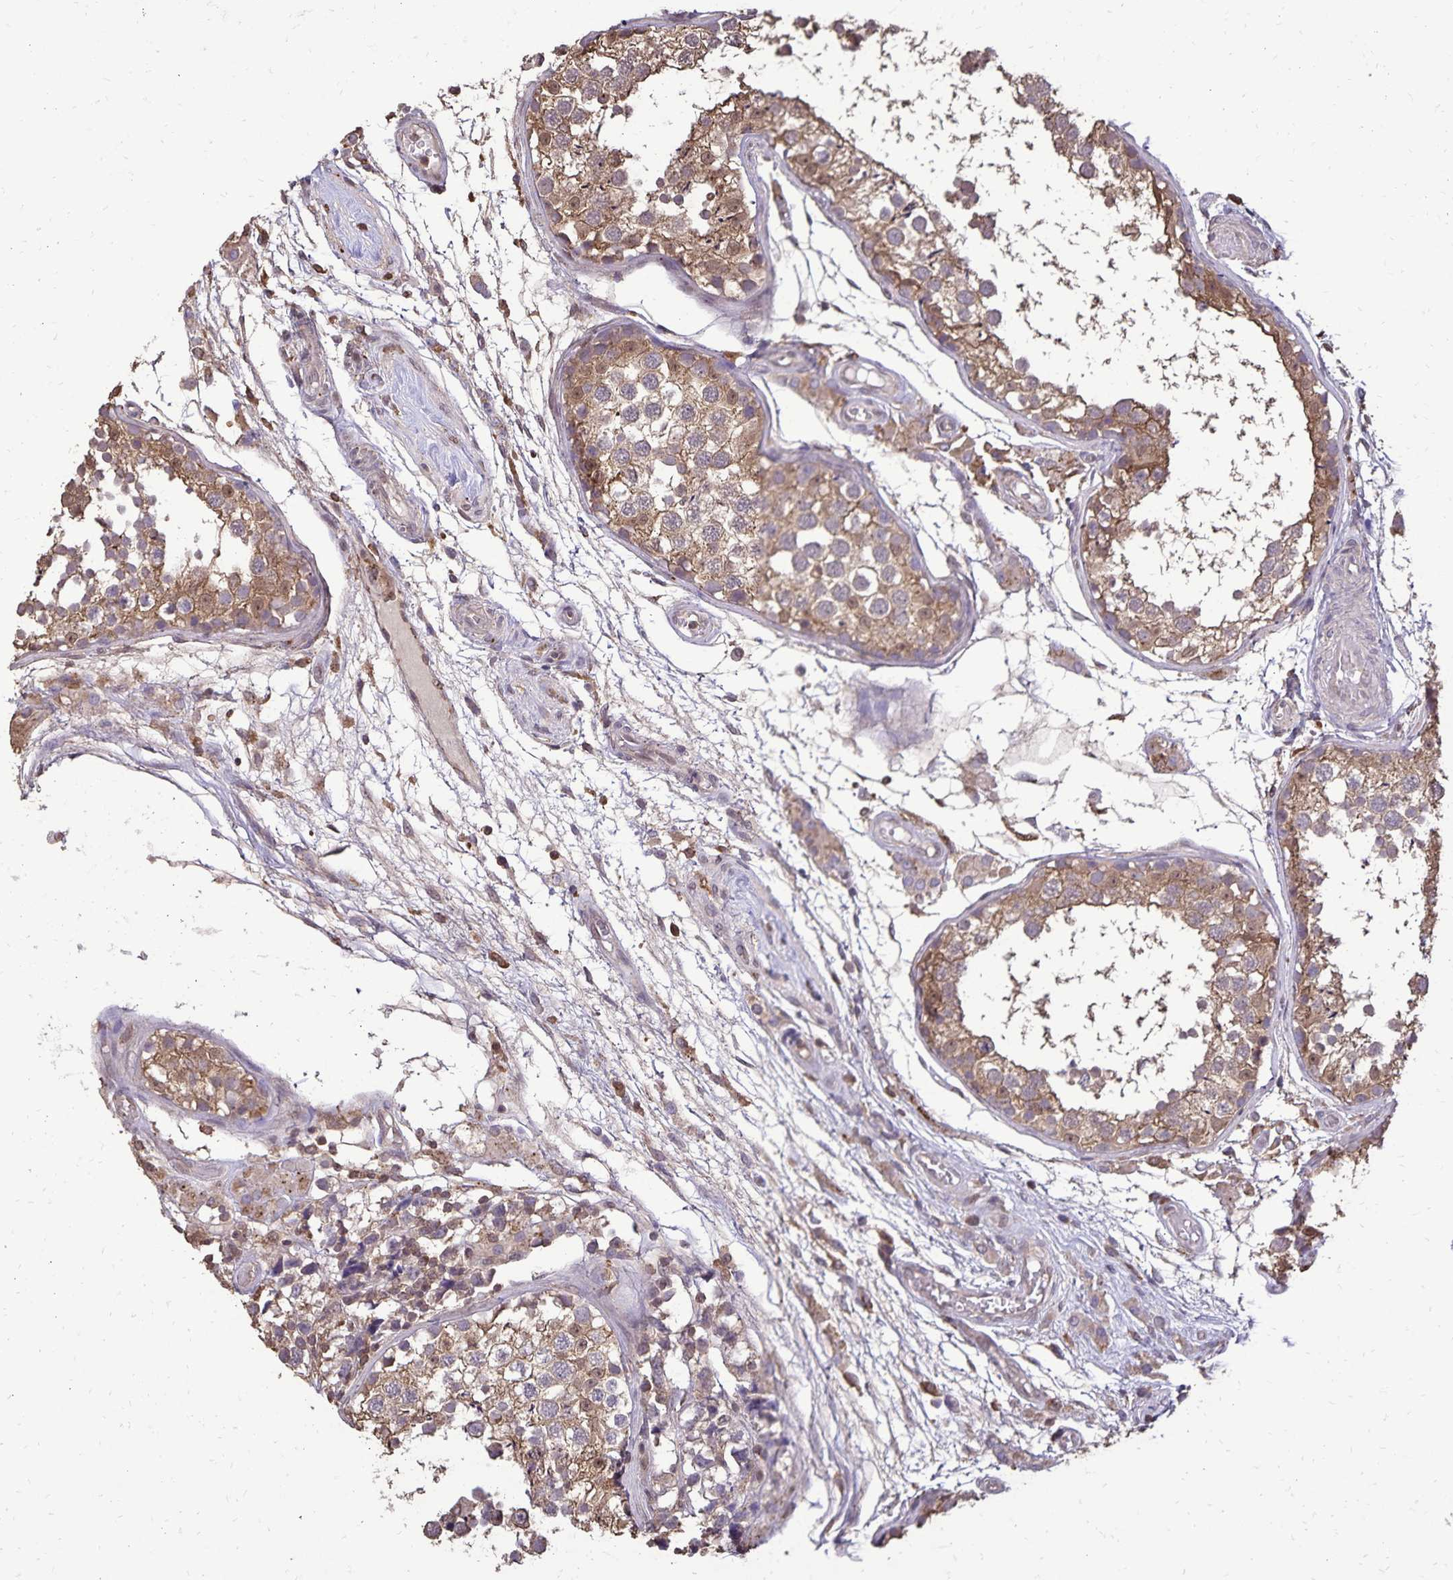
{"staining": {"intensity": "moderate", "quantity": ">75%", "location": "cytoplasmic/membranous"}, "tissue": "testis", "cell_type": "Cells in seminiferous ducts", "image_type": "normal", "snomed": [{"axis": "morphology", "description": "Normal tissue, NOS"}, {"axis": "morphology", "description": "Seminoma, NOS"}, {"axis": "topography", "description": "Testis"}], "caption": "Immunohistochemical staining of normal human testis displays >75% levels of moderate cytoplasmic/membranous protein positivity in approximately >75% of cells in seminiferous ducts. (Brightfield microscopy of DAB IHC at high magnification).", "gene": "CHMP1B", "patient": {"sex": "male", "age": 29}}